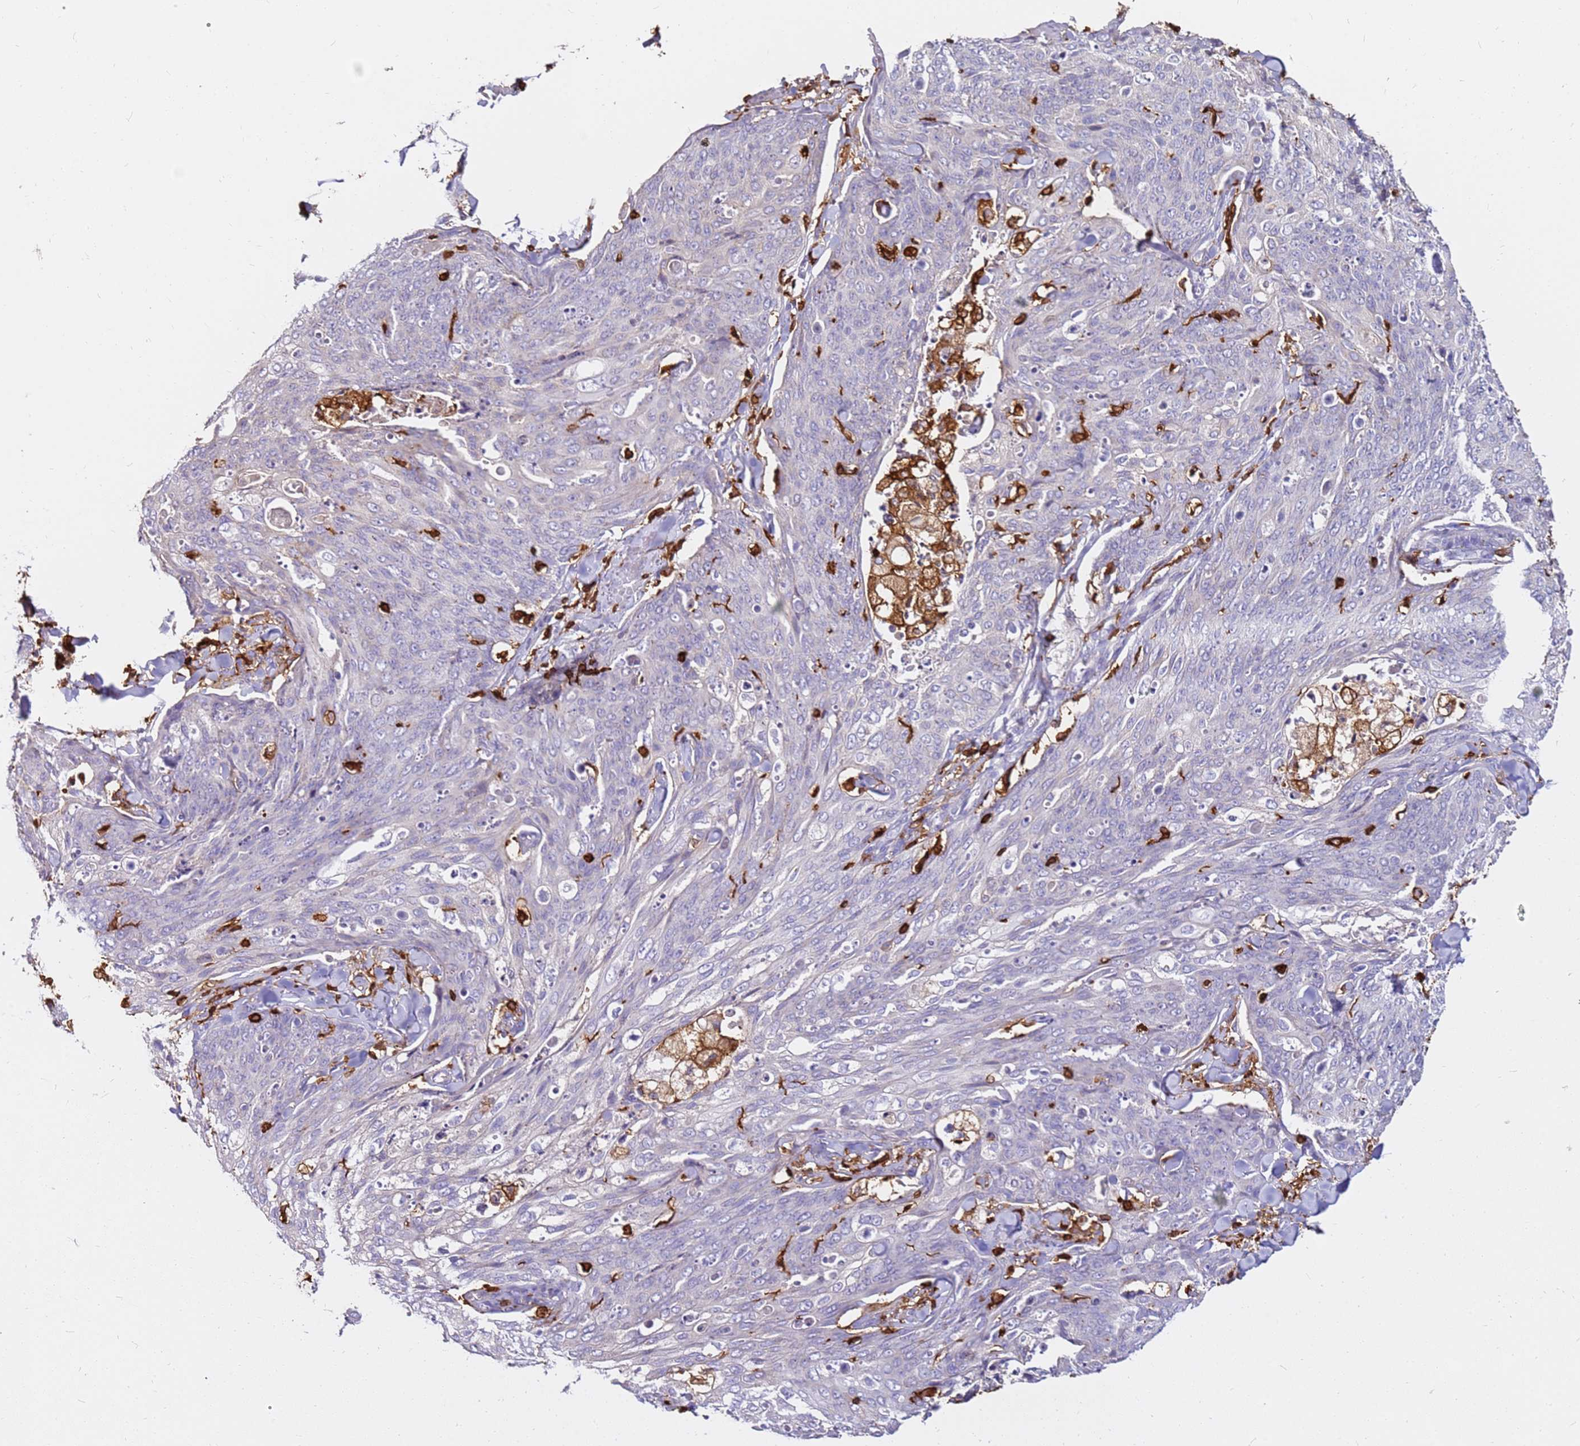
{"staining": {"intensity": "negative", "quantity": "none", "location": "none"}, "tissue": "skin cancer", "cell_type": "Tumor cells", "image_type": "cancer", "snomed": [{"axis": "morphology", "description": "Squamous cell carcinoma, NOS"}, {"axis": "topography", "description": "Skin"}, {"axis": "topography", "description": "Vulva"}], "caption": "High power microscopy micrograph of an IHC photomicrograph of squamous cell carcinoma (skin), revealing no significant staining in tumor cells.", "gene": "CORO1A", "patient": {"sex": "female", "age": 85}}